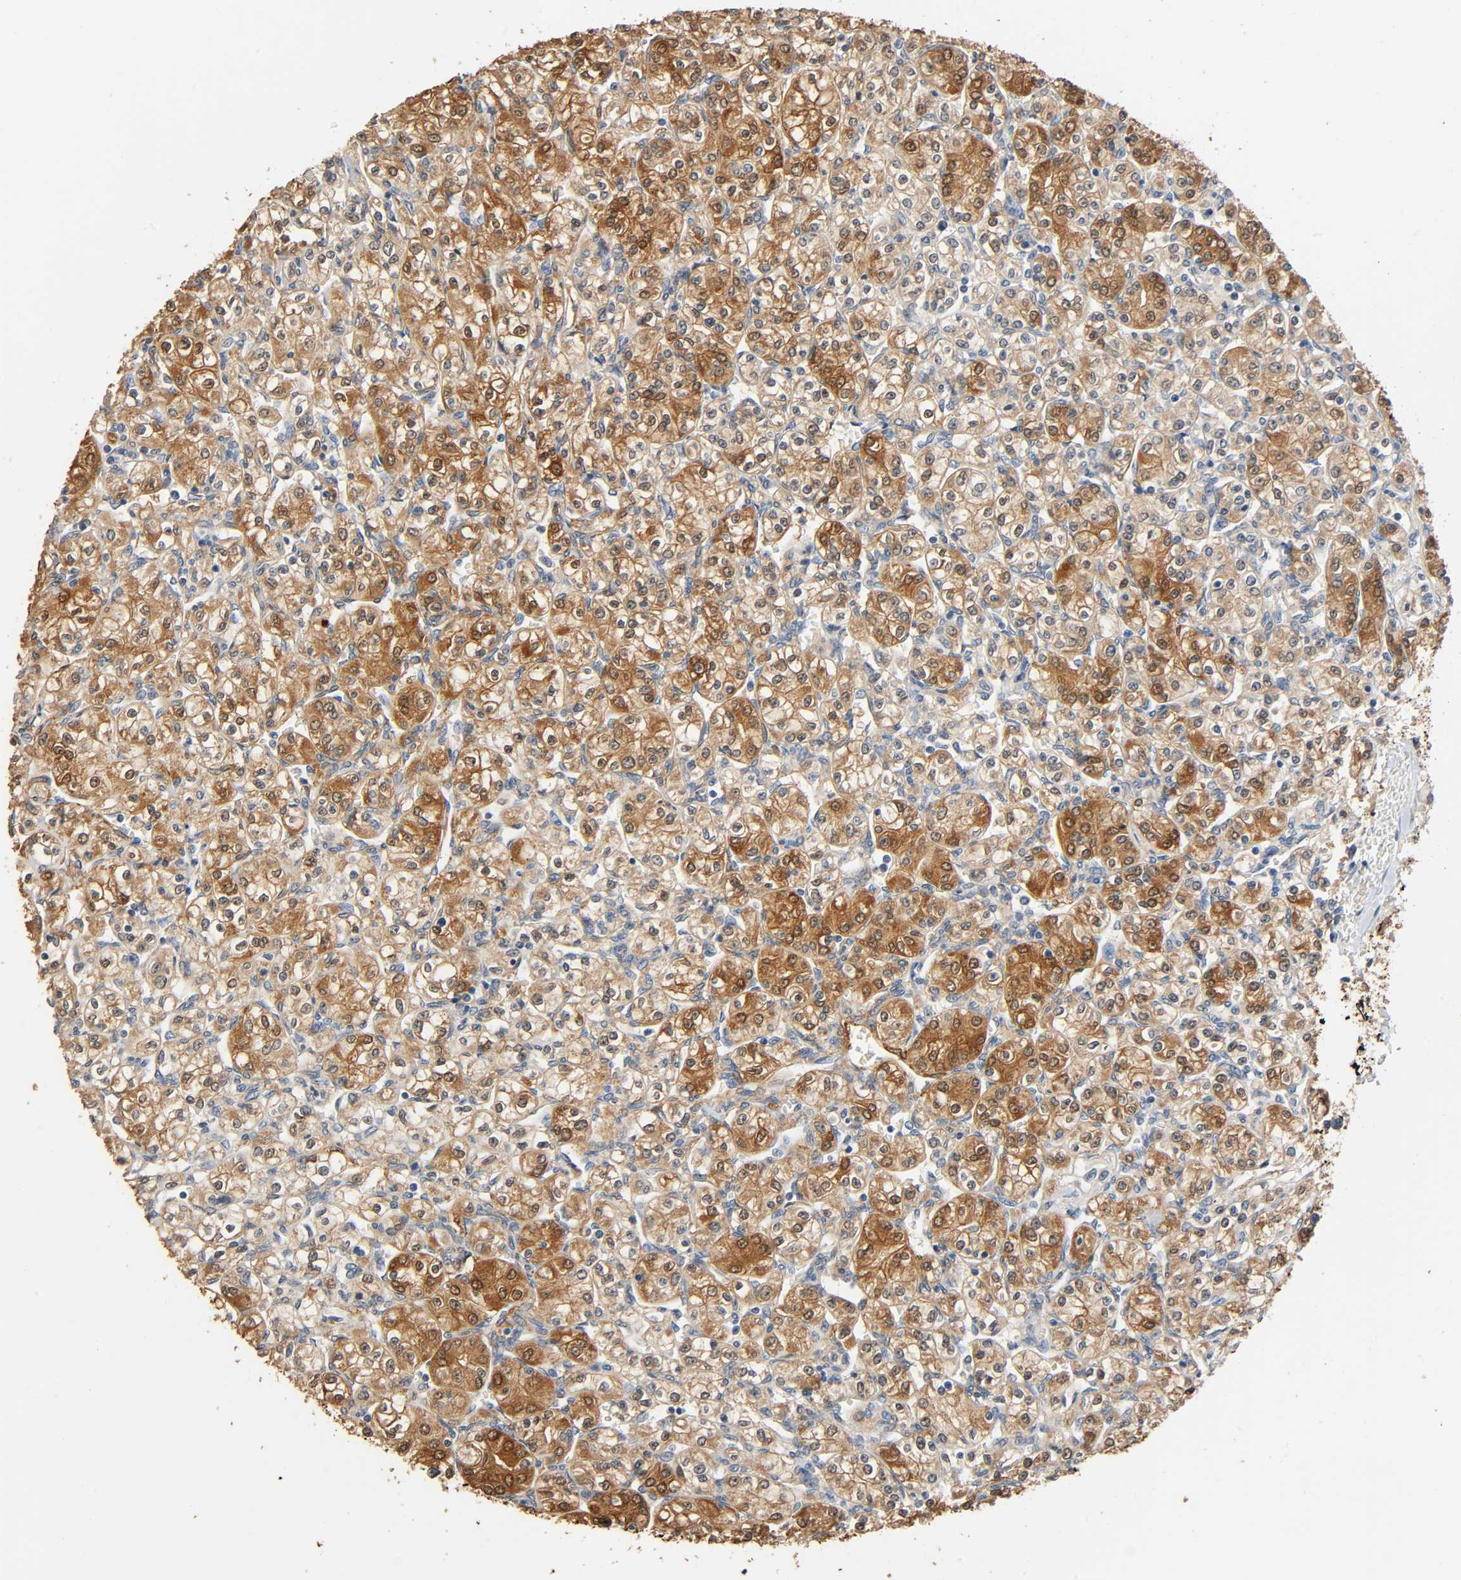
{"staining": {"intensity": "moderate", "quantity": ">75%", "location": "cytoplasmic/membranous,nuclear"}, "tissue": "renal cancer", "cell_type": "Tumor cells", "image_type": "cancer", "snomed": [{"axis": "morphology", "description": "Adenocarcinoma, NOS"}, {"axis": "topography", "description": "Kidney"}], "caption": "Tumor cells reveal medium levels of moderate cytoplasmic/membranous and nuclear expression in about >75% of cells in human renal cancer (adenocarcinoma).", "gene": "GSTA3", "patient": {"sex": "male", "age": 77}}